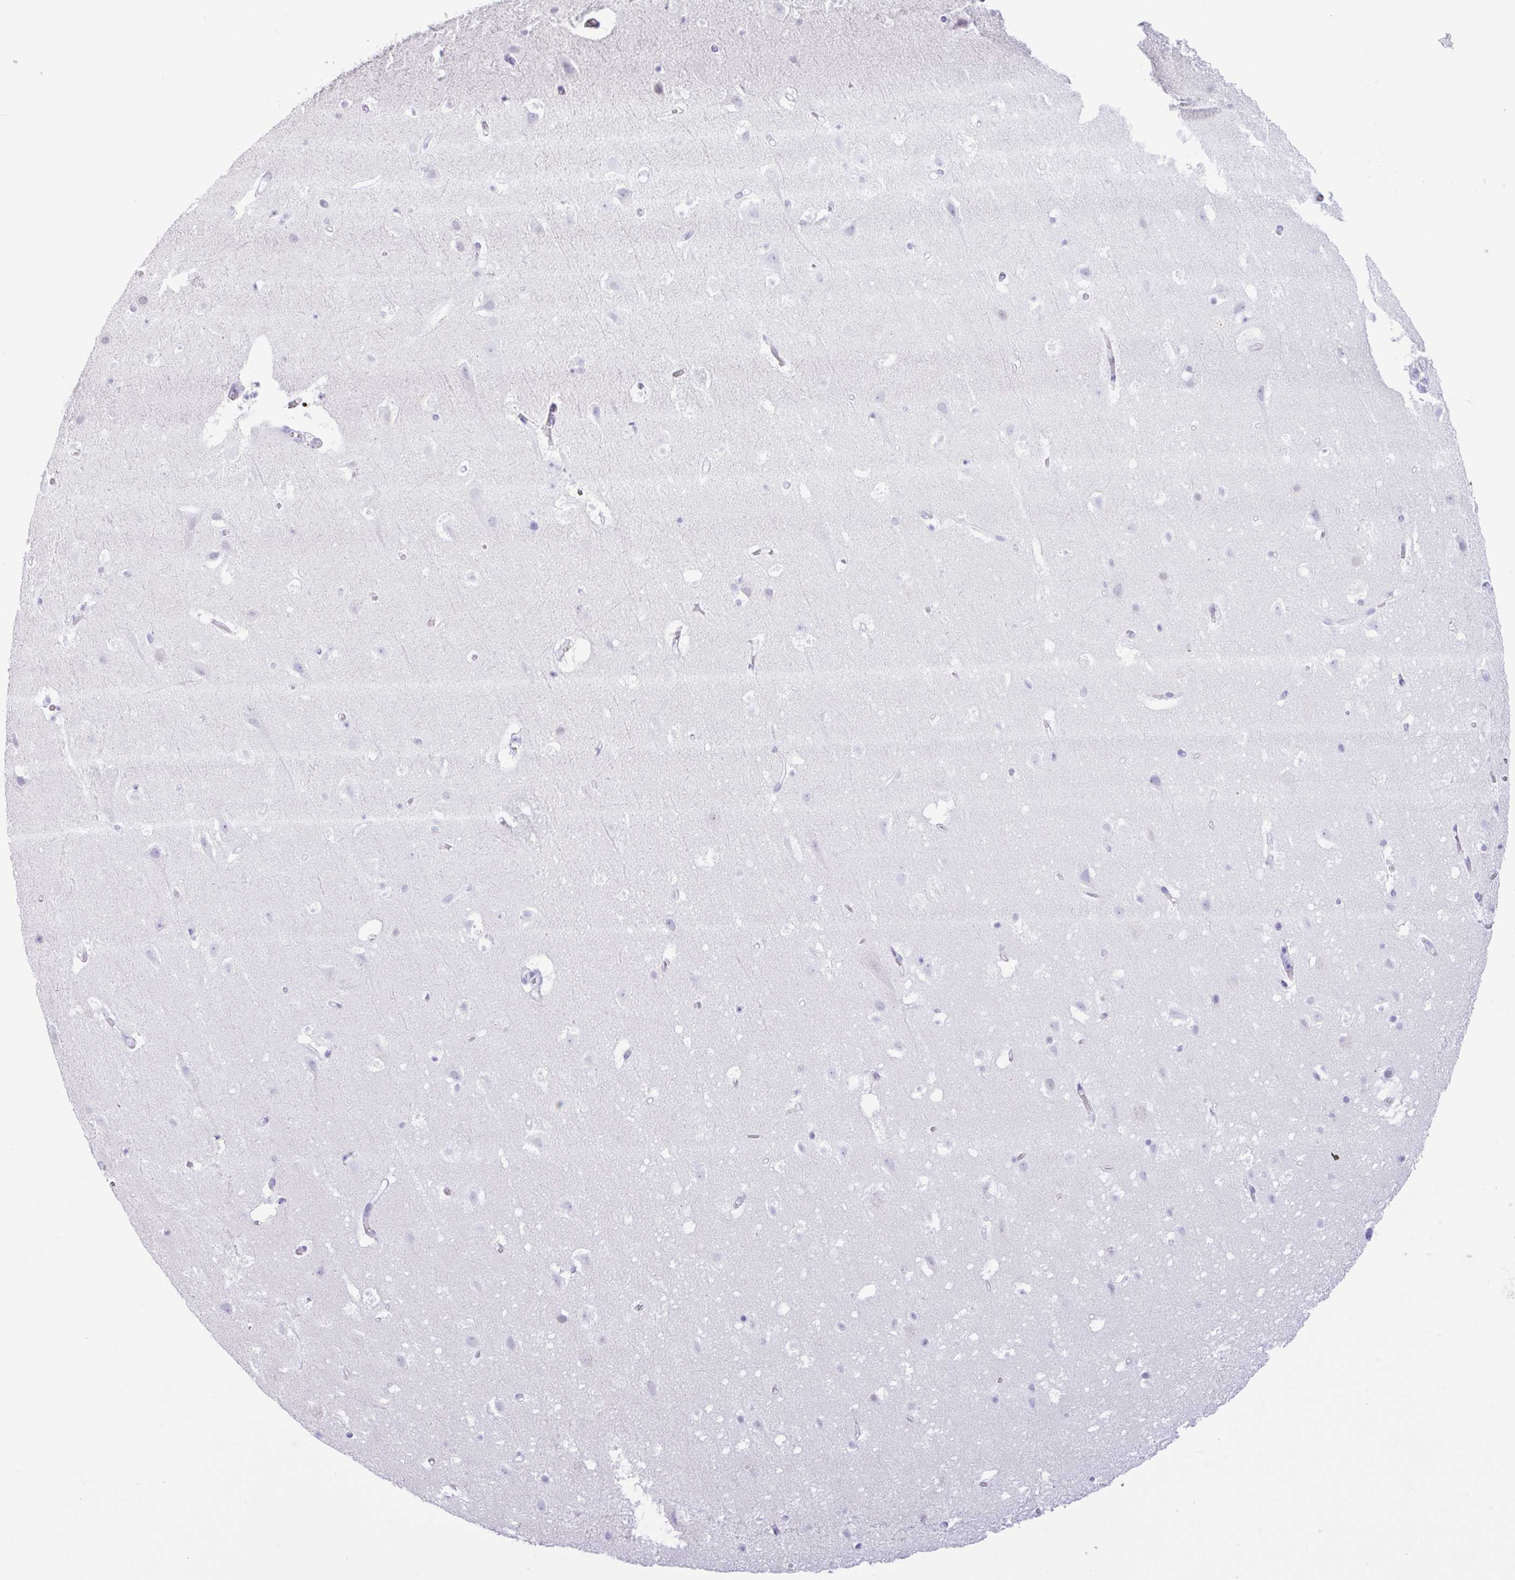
{"staining": {"intensity": "negative", "quantity": "none", "location": "none"}, "tissue": "cerebral cortex", "cell_type": "Endothelial cells", "image_type": "normal", "snomed": [{"axis": "morphology", "description": "Normal tissue, NOS"}, {"axis": "topography", "description": "Cerebral cortex"}], "caption": "Immunohistochemistry of normal human cerebral cortex displays no expression in endothelial cells. (Stains: DAB (3,3'-diaminobenzidine) IHC with hematoxylin counter stain, Microscopy: brightfield microscopy at high magnification).", "gene": "CTSE", "patient": {"sex": "female", "age": 42}}